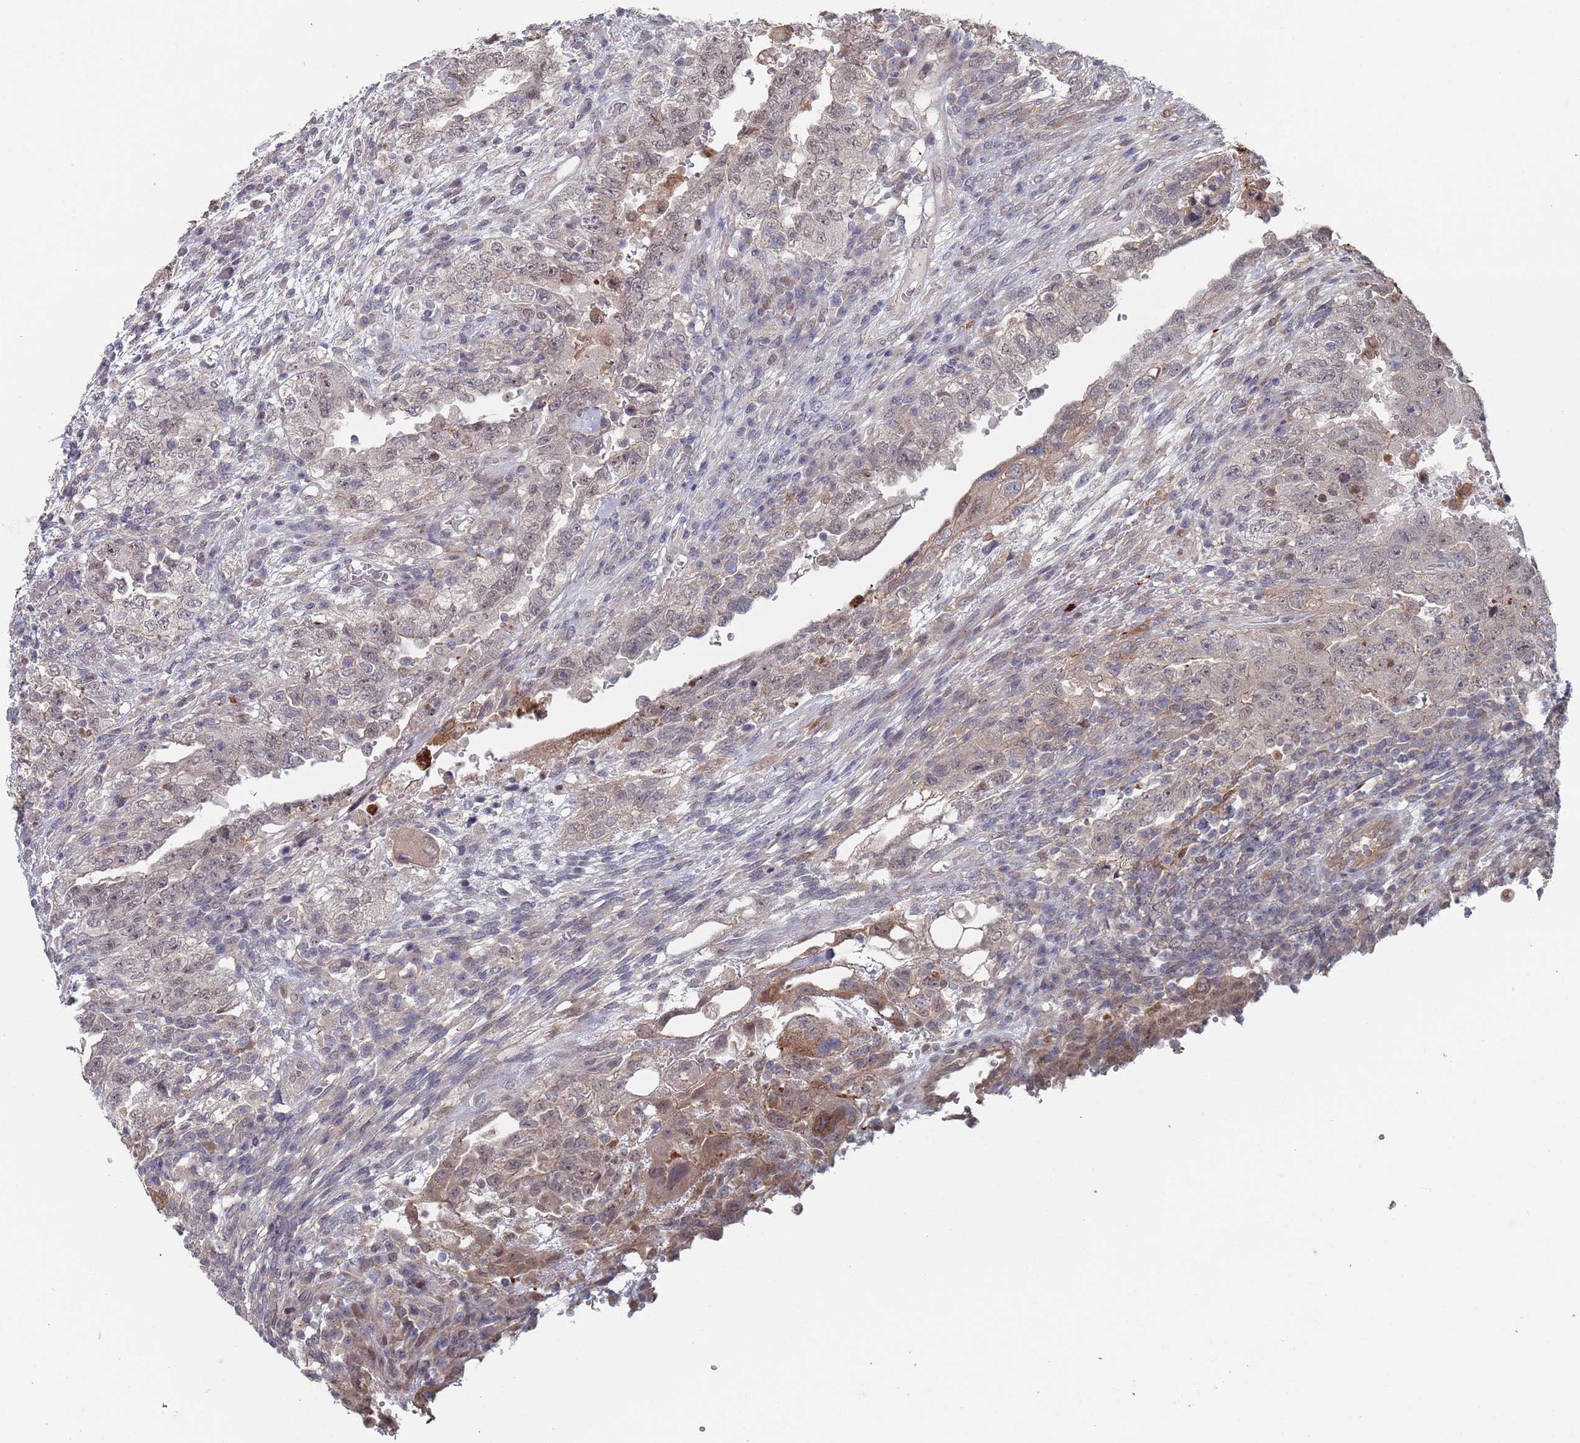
{"staining": {"intensity": "weak", "quantity": "25%-75%", "location": "nuclear"}, "tissue": "testis cancer", "cell_type": "Tumor cells", "image_type": "cancer", "snomed": [{"axis": "morphology", "description": "Carcinoma, Embryonal, NOS"}, {"axis": "topography", "description": "Testis"}], "caption": "Immunohistochemical staining of human testis cancer demonstrates low levels of weak nuclear staining in about 25%-75% of tumor cells. Nuclei are stained in blue.", "gene": "DGKD", "patient": {"sex": "male", "age": 26}}